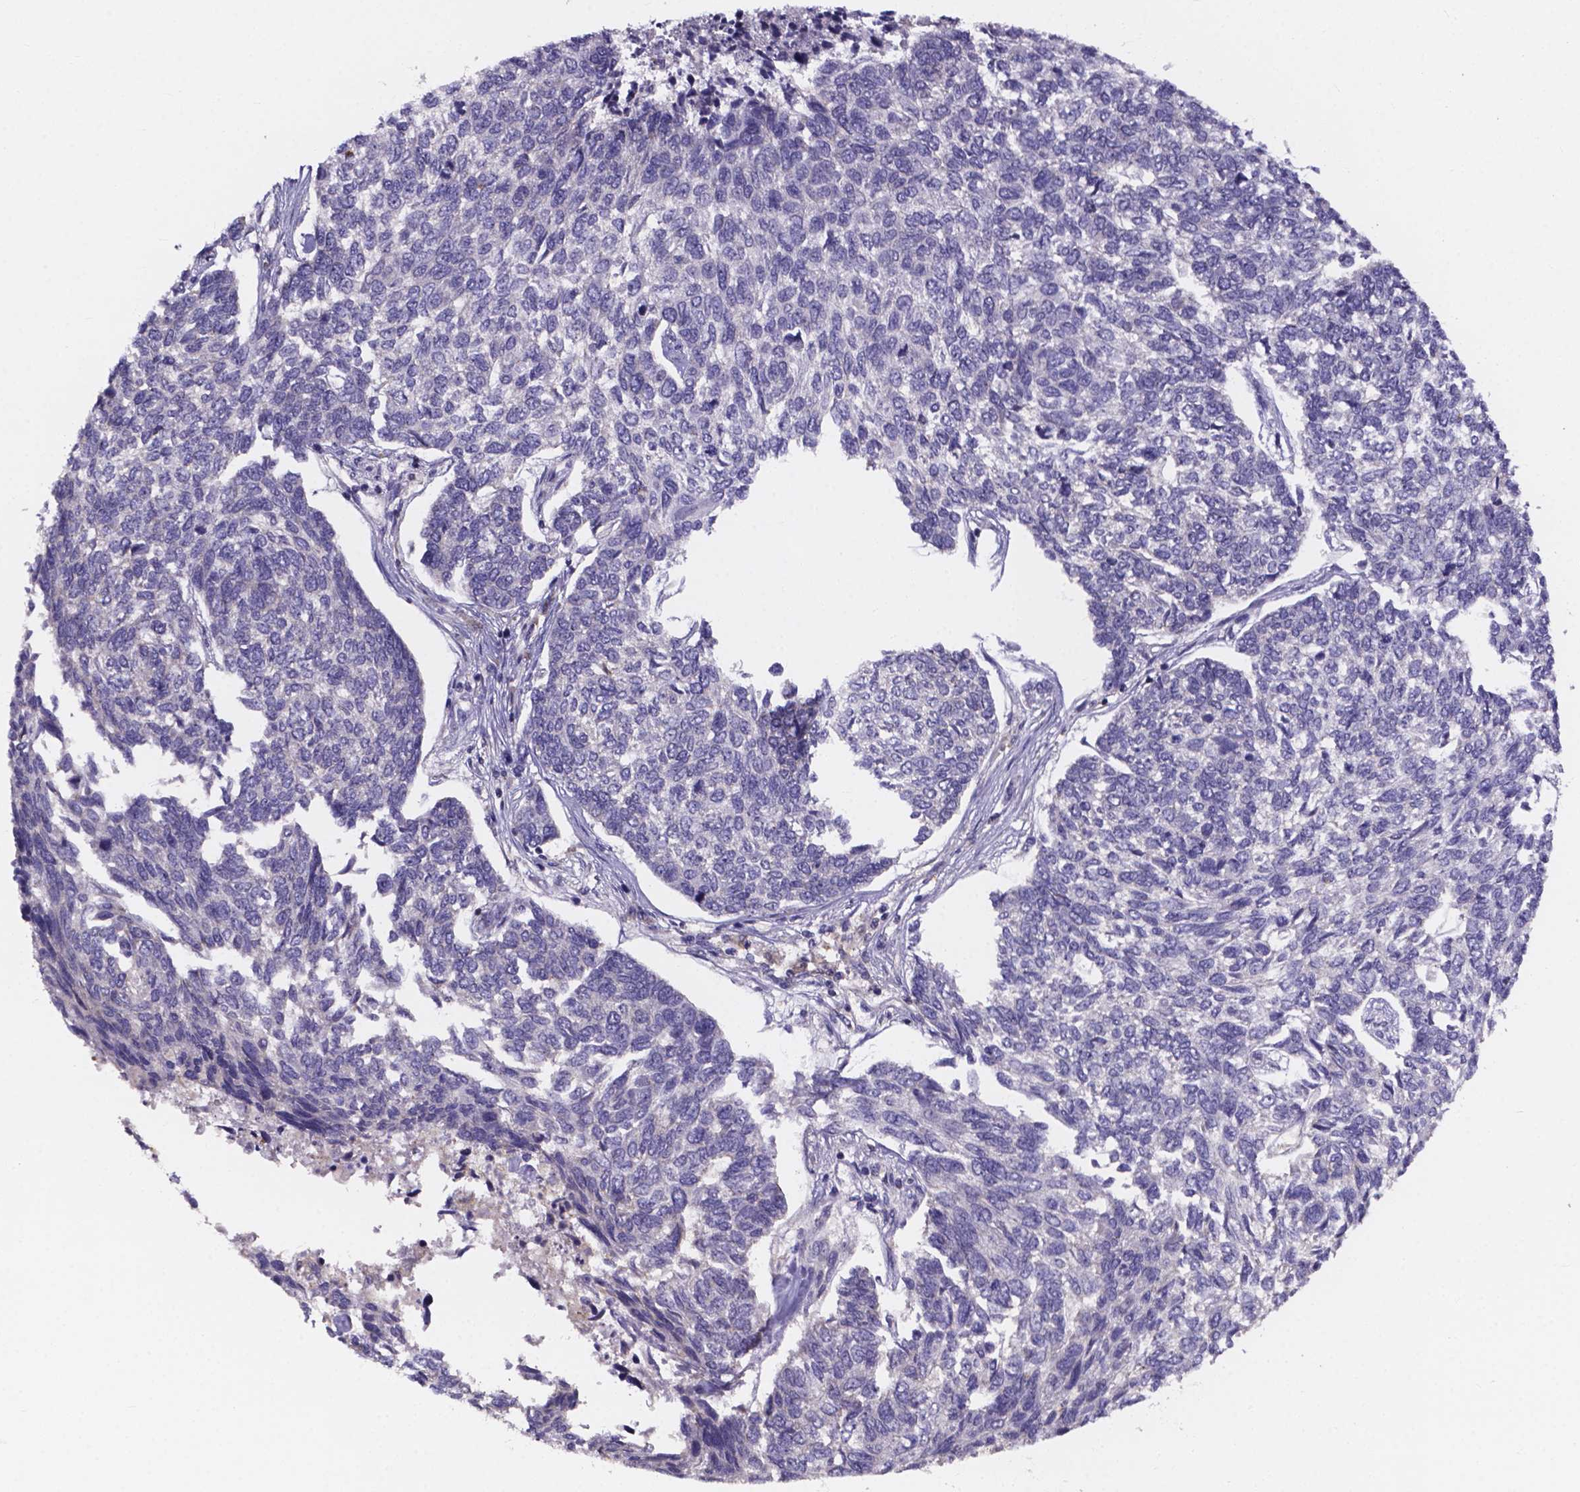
{"staining": {"intensity": "negative", "quantity": "none", "location": "none"}, "tissue": "skin cancer", "cell_type": "Tumor cells", "image_type": "cancer", "snomed": [{"axis": "morphology", "description": "Basal cell carcinoma"}, {"axis": "topography", "description": "Skin"}], "caption": "Immunohistochemistry of human basal cell carcinoma (skin) displays no expression in tumor cells. The staining was performed using DAB (3,3'-diaminobenzidine) to visualize the protein expression in brown, while the nuclei were stained in blue with hematoxylin (Magnification: 20x).", "gene": "SPOCD1", "patient": {"sex": "female", "age": 65}}